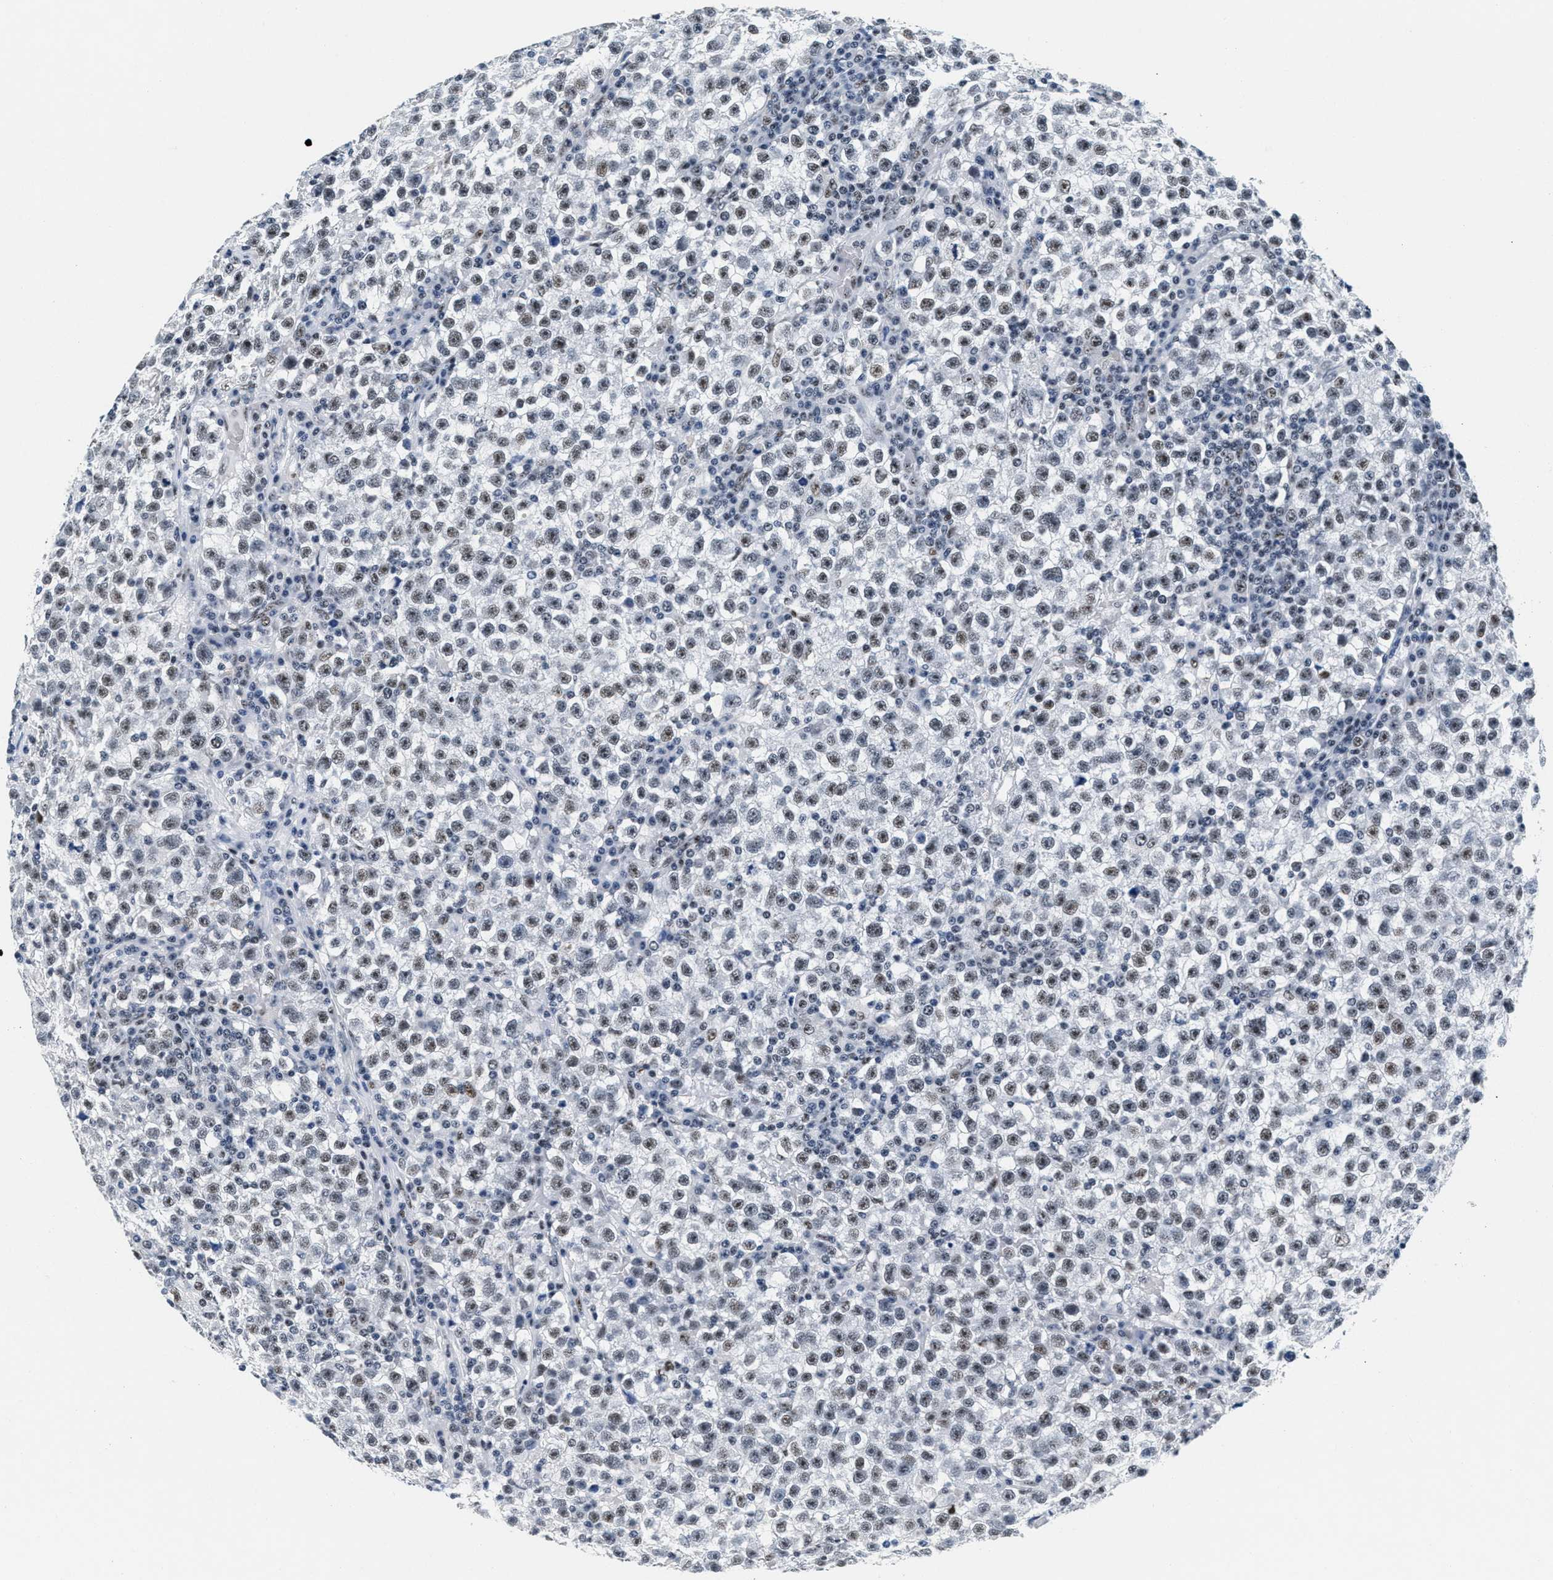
{"staining": {"intensity": "weak", "quantity": "25%-75%", "location": "nuclear"}, "tissue": "testis cancer", "cell_type": "Tumor cells", "image_type": "cancer", "snomed": [{"axis": "morphology", "description": "Seminoma, NOS"}, {"axis": "topography", "description": "Testis"}], "caption": "IHC (DAB (3,3'-diaminobenzidine)) staining of human seminoma (testis) displays weak nuclear protein positivity in approximately 25%-75% of tumor cells.", "gene": "RAD50", "patient": {"sex": "male", "age": 22}}